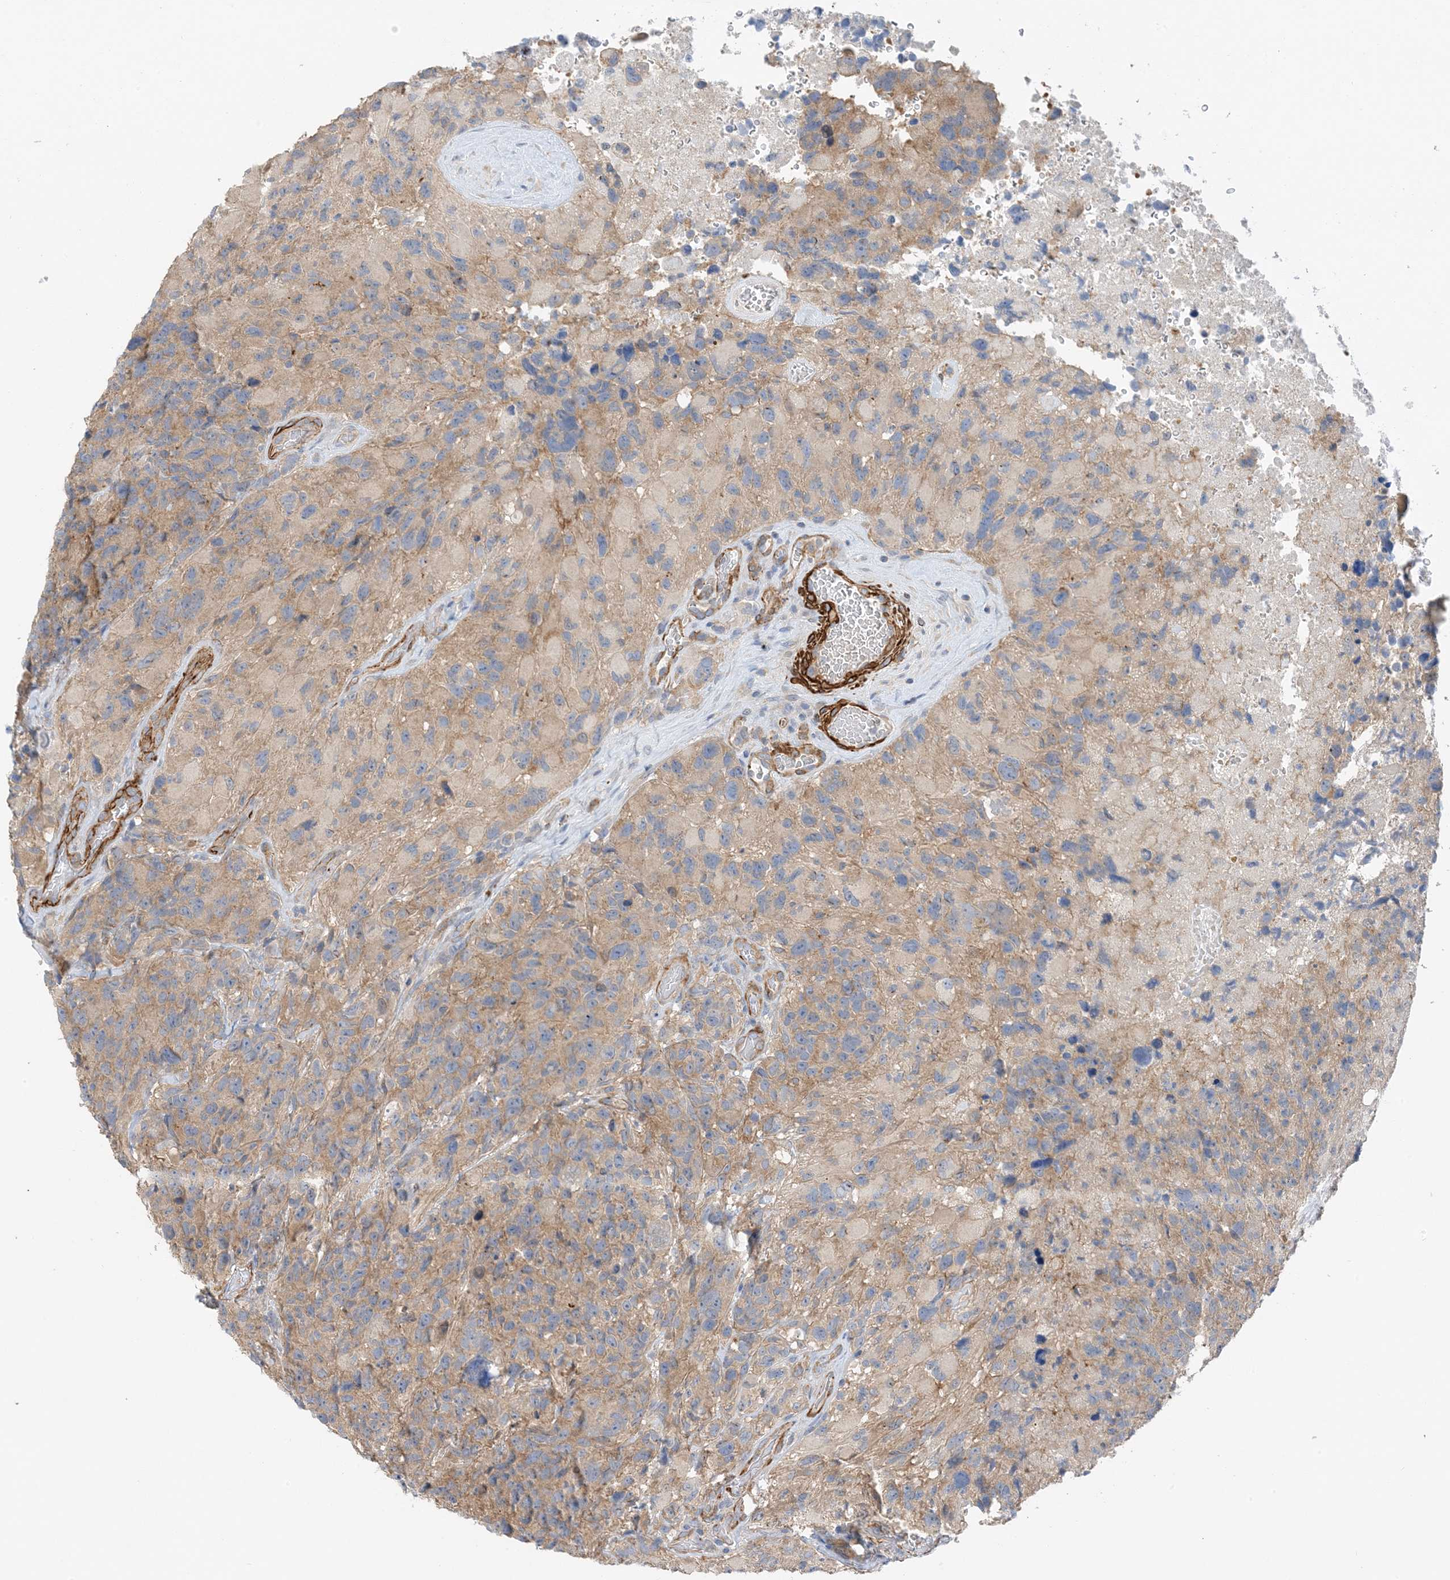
{"staining": {"intensity": "weak", "quantity": "25%-75%", "location": "cytoplasmic/membranous"}, "tissue": "glioma", "cell_type": "Tumor cells", "image_type": "cancer", "snomed": [{"axis": "morphology", "description": "Glioma, malignant, High grade"}, {"axis": "topography", "description": "Brain"}], "caption": "IHC (DAB (3,3'-diaminobenzidine)) staining of human glioma demonstrates weak cytoplasmic/membranous protein positivity in approximately 25%-75% of tumor cells.", "gene": "KIFBP", "patient": {"sex": "male", "age": 69}}